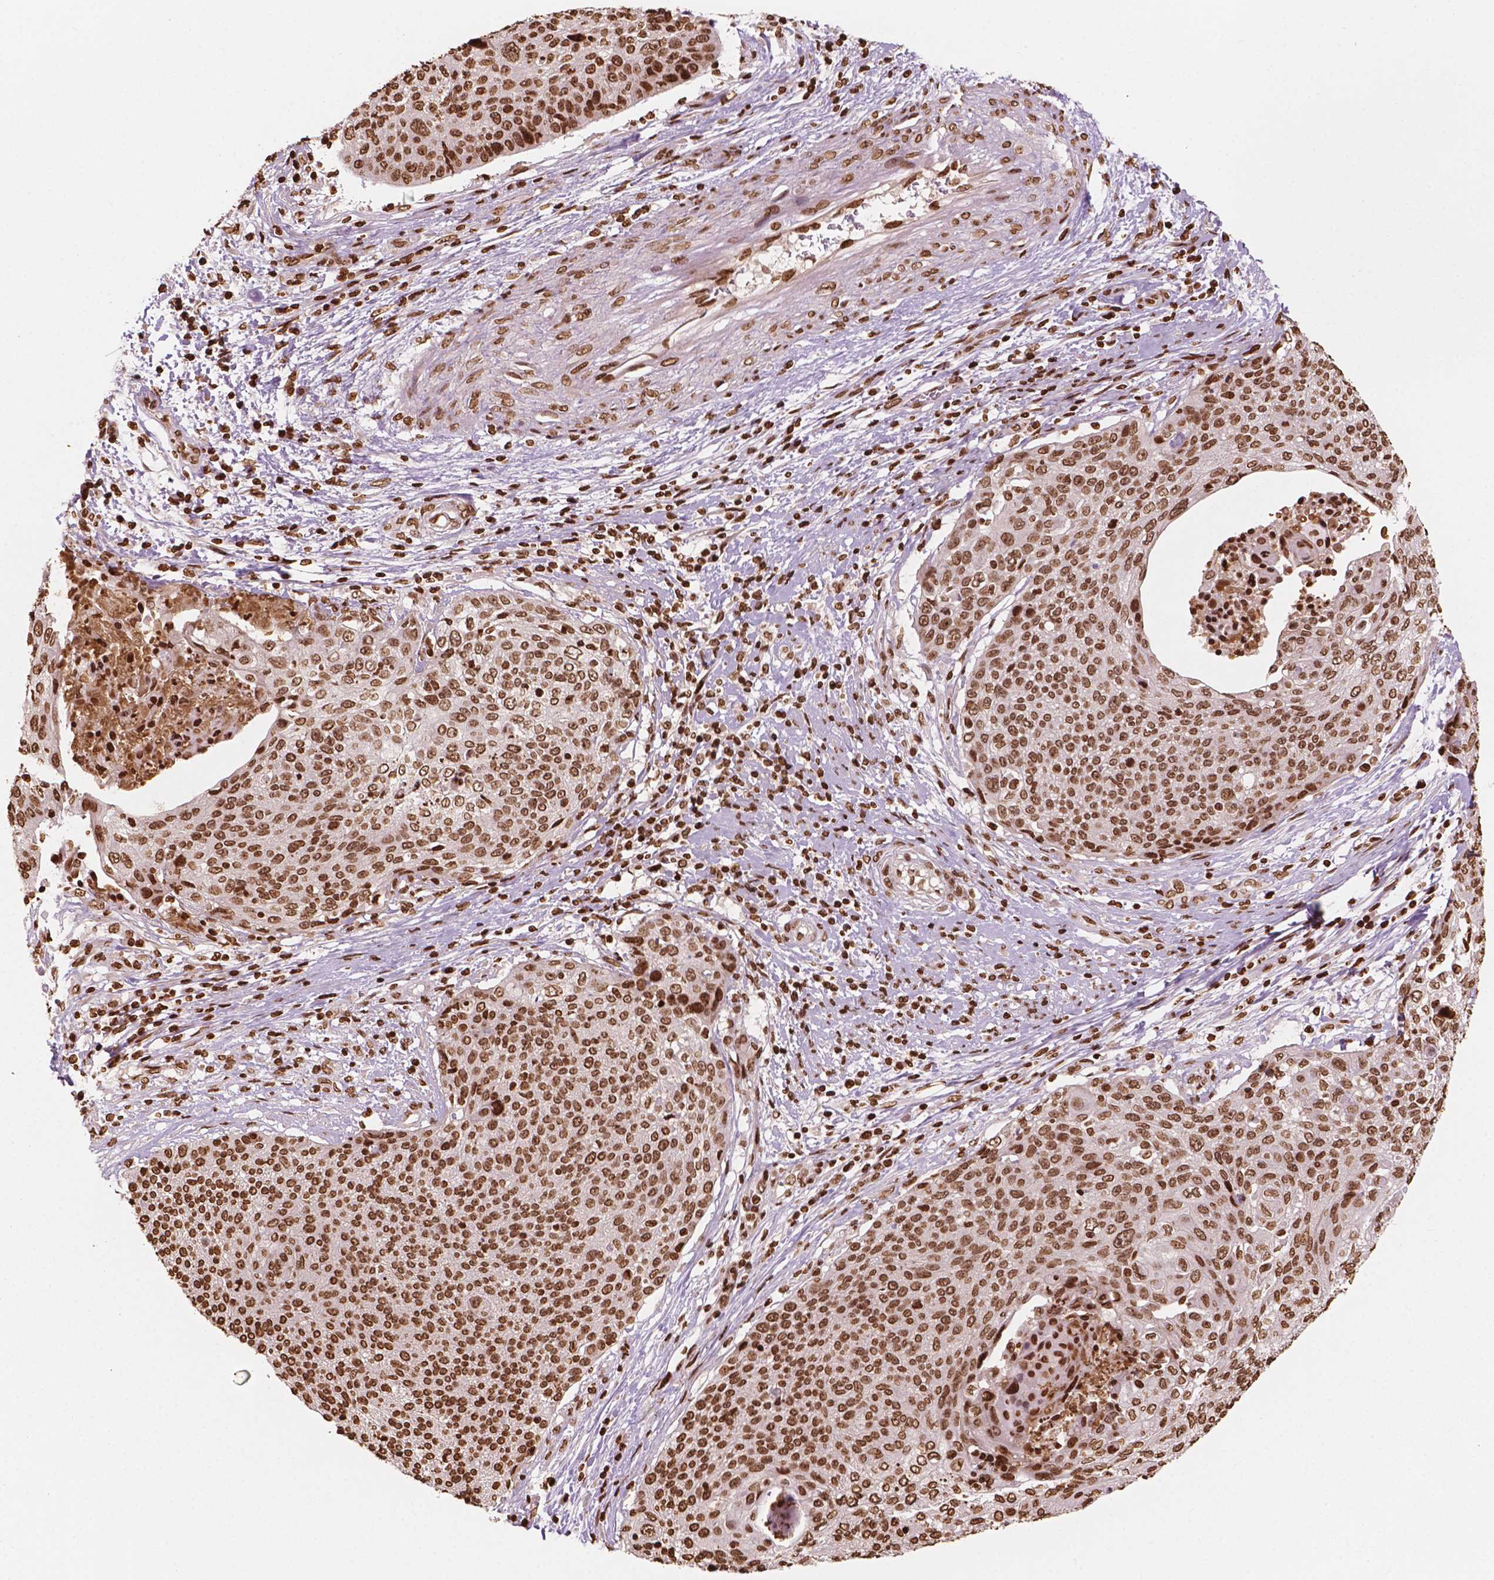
{"staining": {"intensity": "strong", "quantity": ">75%", "location": "nuclear"}, "tissue": "cervical cancer", "cell_type": "Tumor cells", "image_type": "cancer", "snomed": [{"axis": "morphology", "description": "Squamous cell carcinoma, NOS"}, {"axis": "topography", "description": "Cervix"}], "caption": "Squamous cell carcinoma (cervical) stained for a protein reveals strong nuclear positivity in tumor cells.", "gene": "H3C7", "patient": {"sex": "female", "age": 31}}